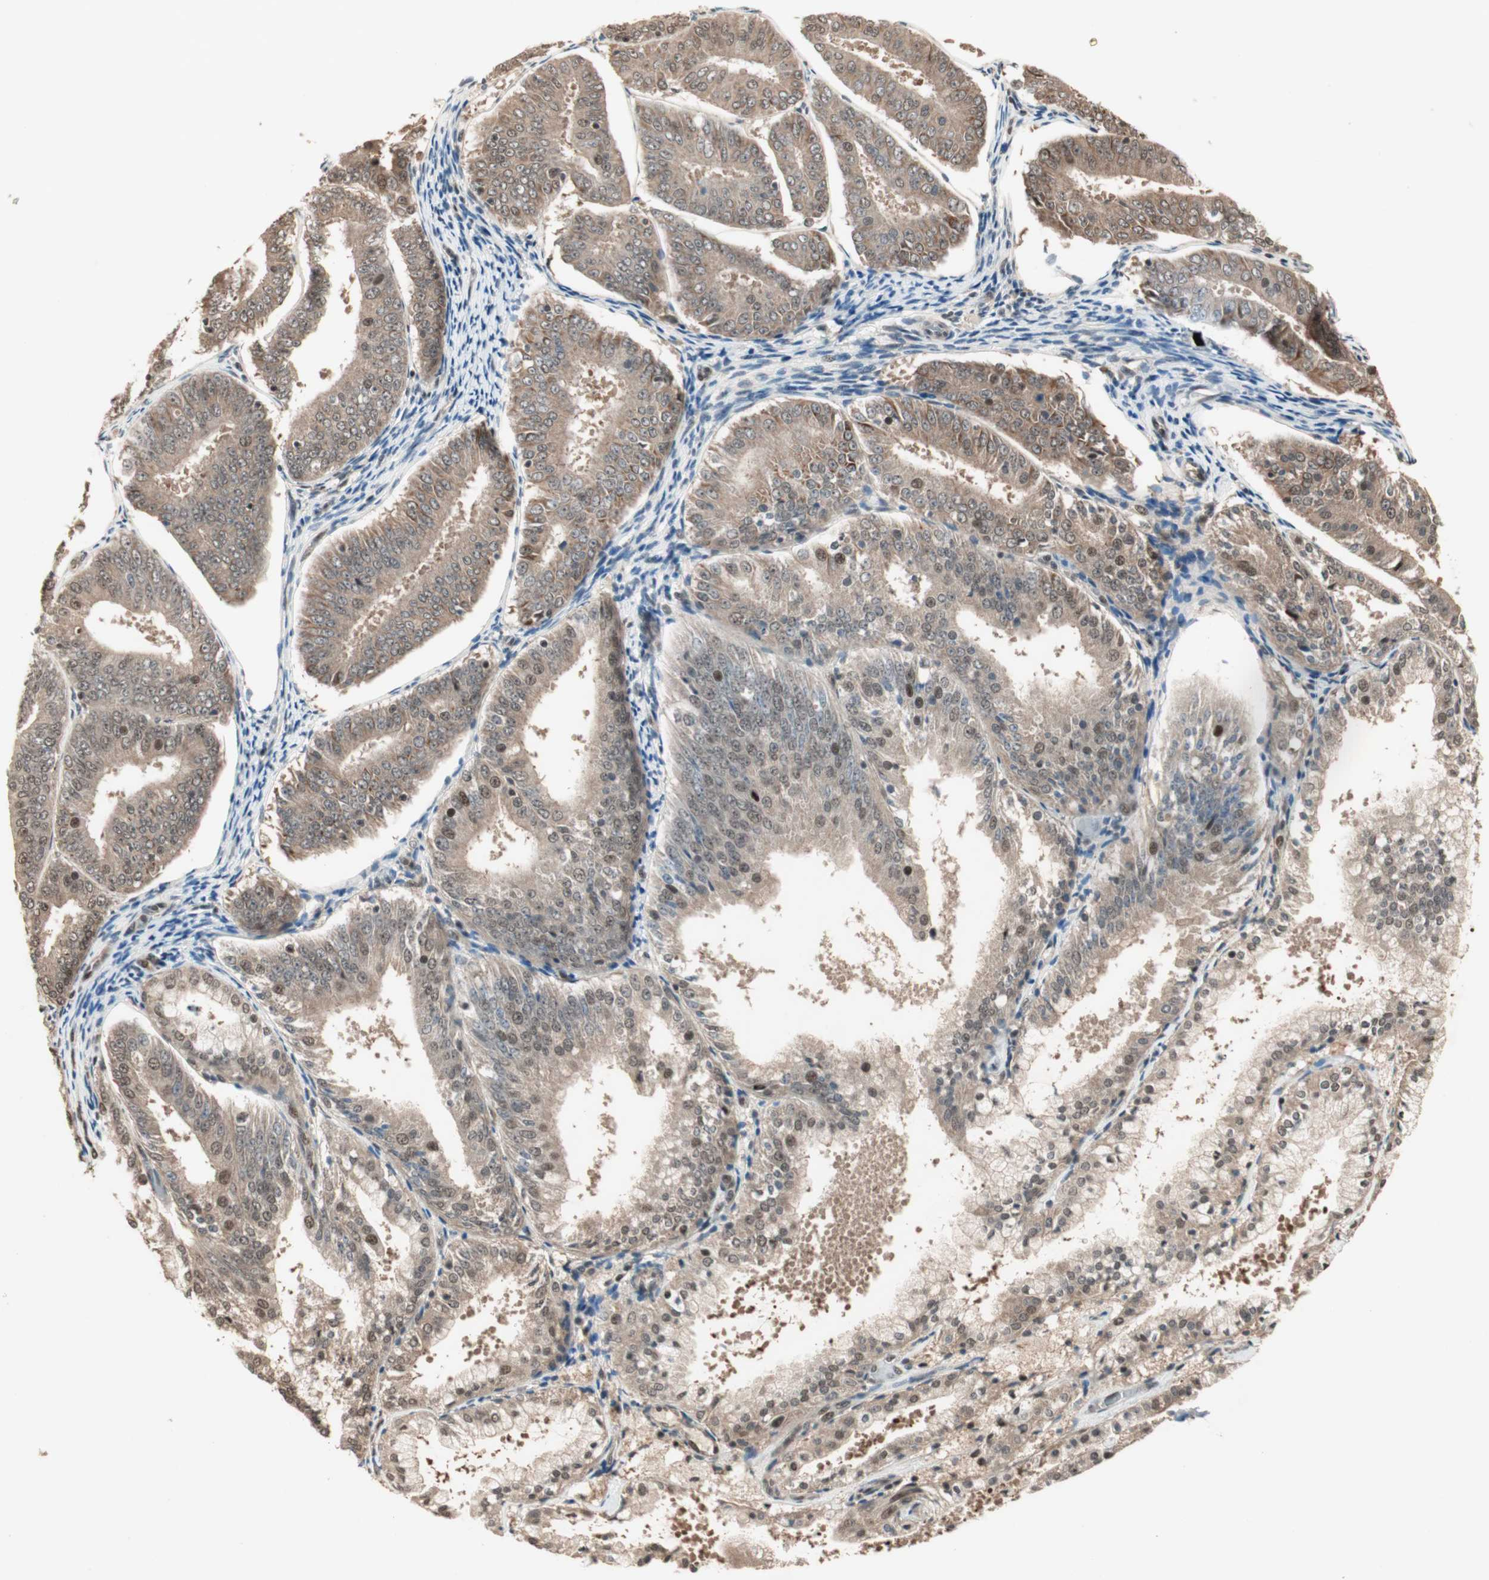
{"staining": {"intensity": "weak", "quantity": ">75%", "location": "cytoplasmic/membranous,nuclear"}, "tissue": "endometrial cancer", "cell_type": "Tumor cells", "image_type": "cancer", "snomed": [{"axis": "morphology", "description": "Adenocarcinoma, NOS"}, {"axis": "topography", "description": "Endometrium"}], "caption": "Protein expression analysis of human endometrial cancer reveals weak cytoplasmic/membranous and nuclear staining in approximately >75% of tumor cells.", "gene": "ZNF701", "patient": {"sex": "female", "age": 63}}